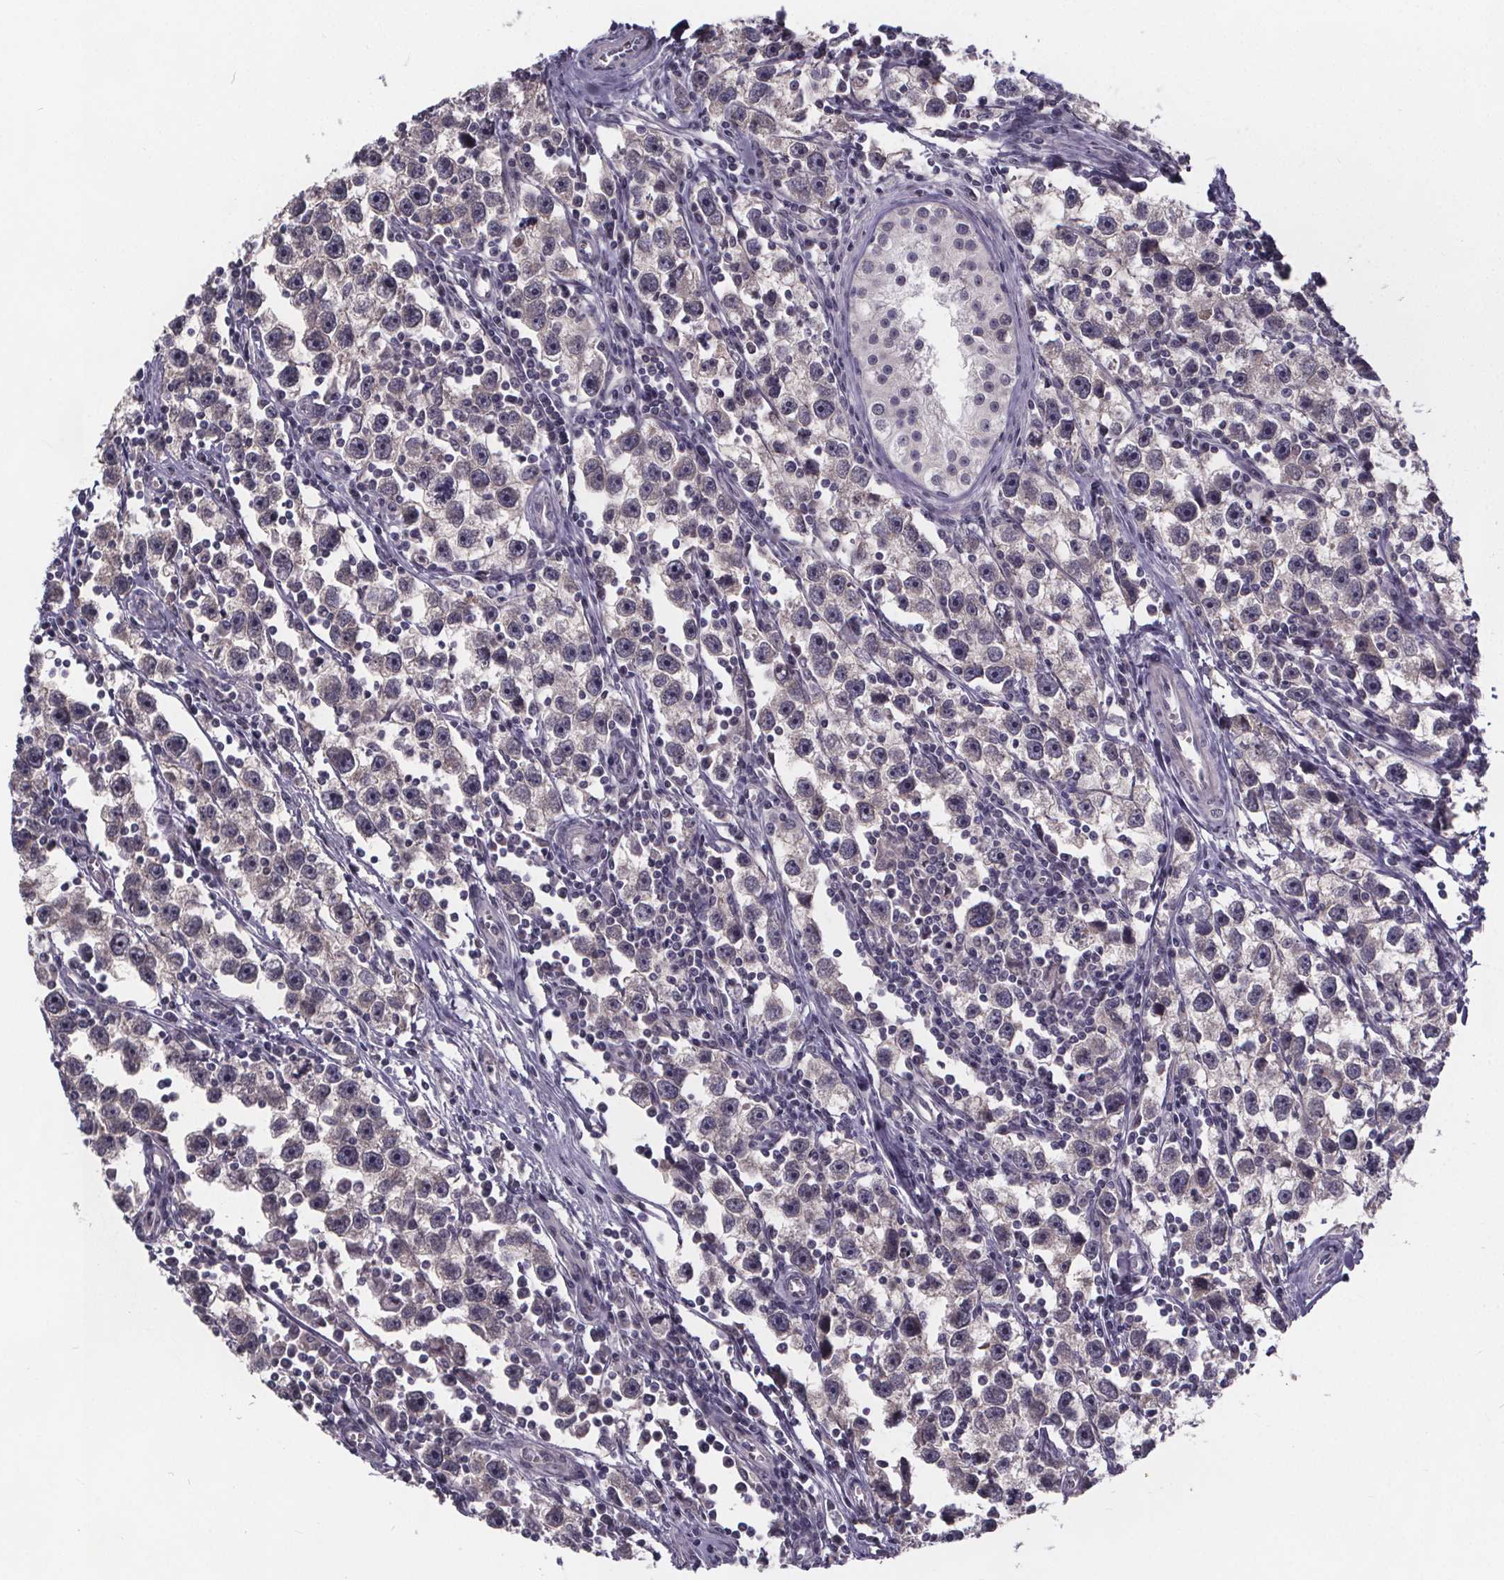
{"staining": {"intensity": "negative", "quantity": "none", "location": "none"}, "tissue": "testis cancer", "cell_type": "Tumor cells", "image_type": "cancer", "snomed": [{"axis": "morphology", "description": "Seminoma, NOS"}, {"axis": "topography", "description": "Testis"}], "caption": "Photomicrograph shows no significant protein positivity in tumor cells of testis cancer (seminoma).", "gene": "FAM181B", "patient": {"sex": "male", "age": 30}}